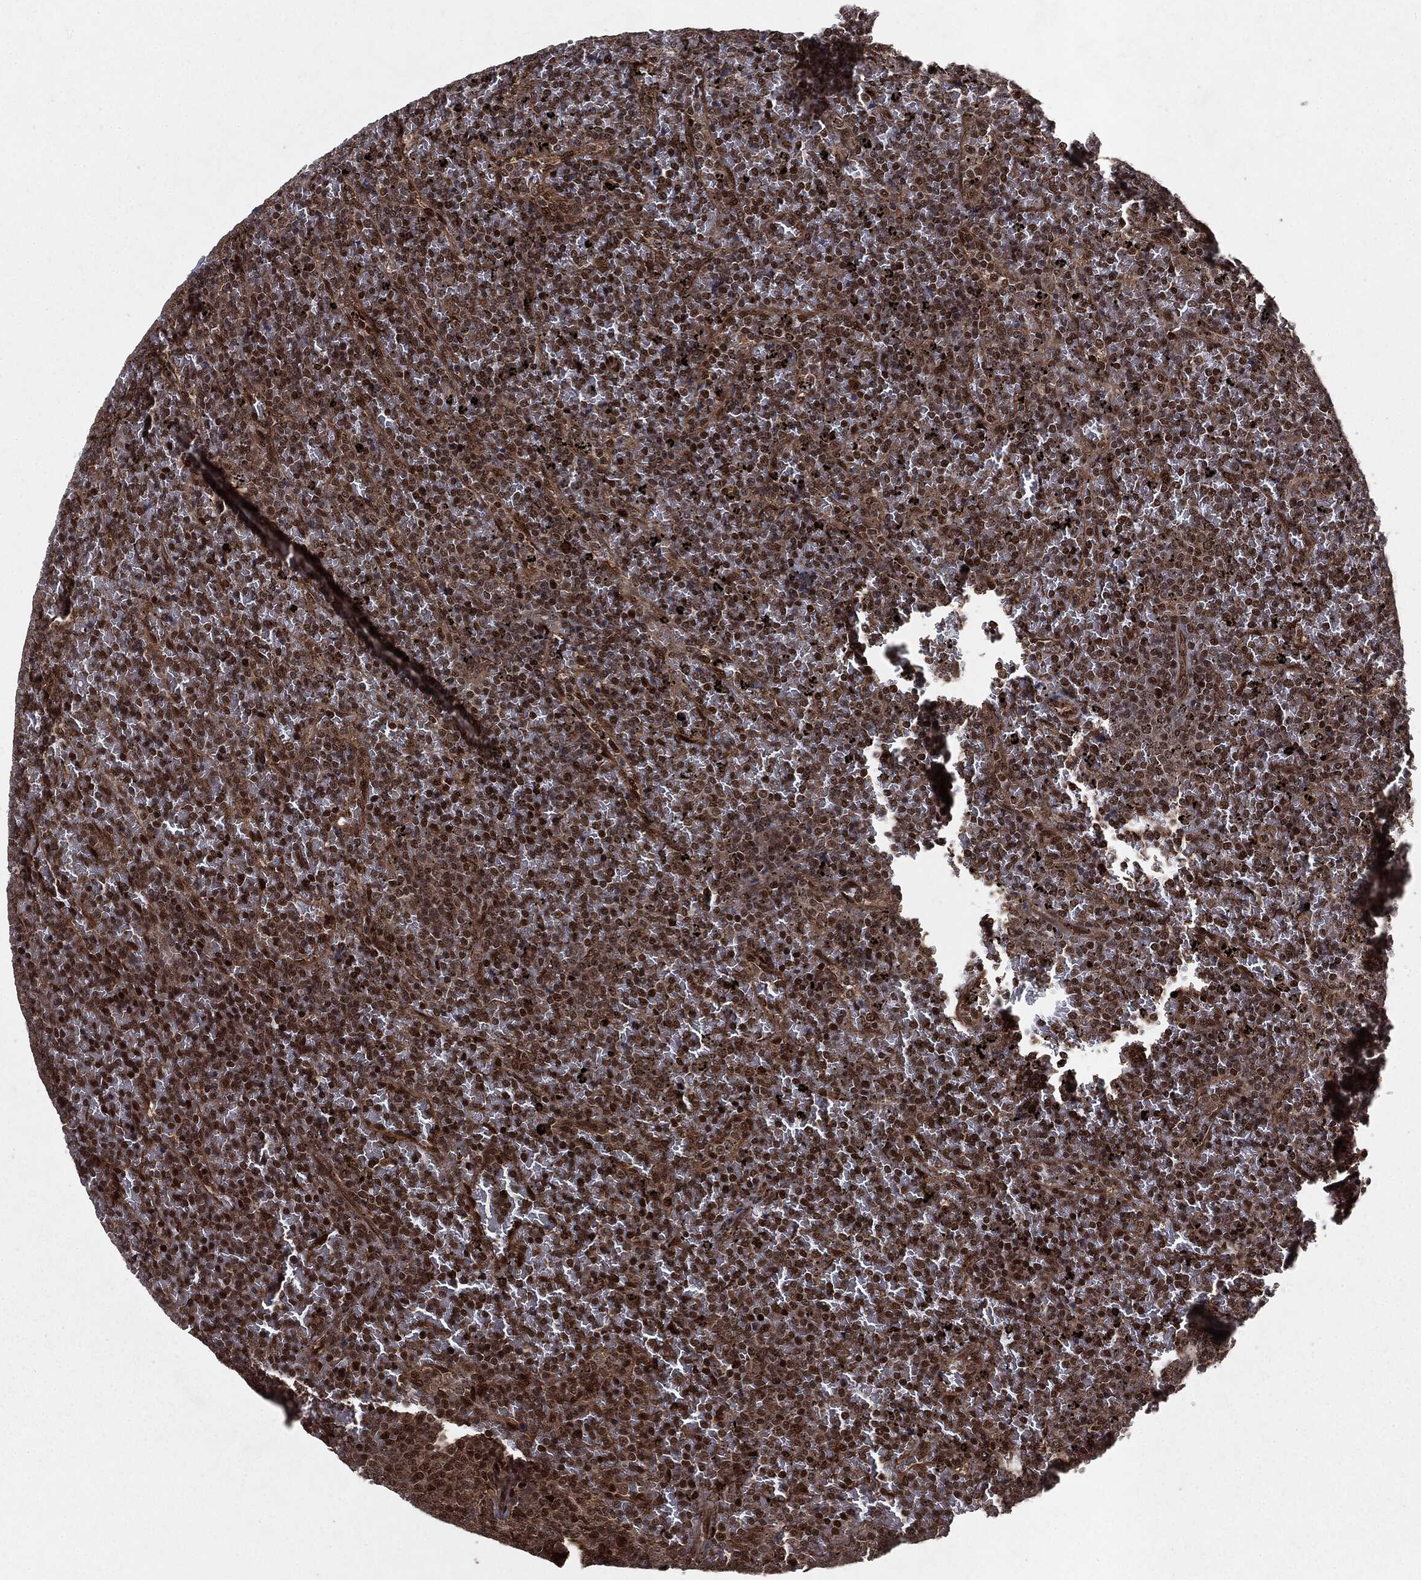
{"staining": {"intensity": "strong", "quantity": "25%-75%", "location": "nuclear"}, "tissue": "lymphoma", "cell_type": "Tumor cells", "image_type": "cancer", "snomed": [{"axis": "morphology", "description": "Malignant lymphoma, non-Hodgkin's type, Low grade"}, {"axis": "topography", "description": "Spleen"}], "caption": "Lymphoma stained for a protein (brown) exhibits strong nuclear positive positivity in approximately 25%-75% of tumor cells.", "gene": "RANBP9", "patient": {"sex": "female", "age": 77}}